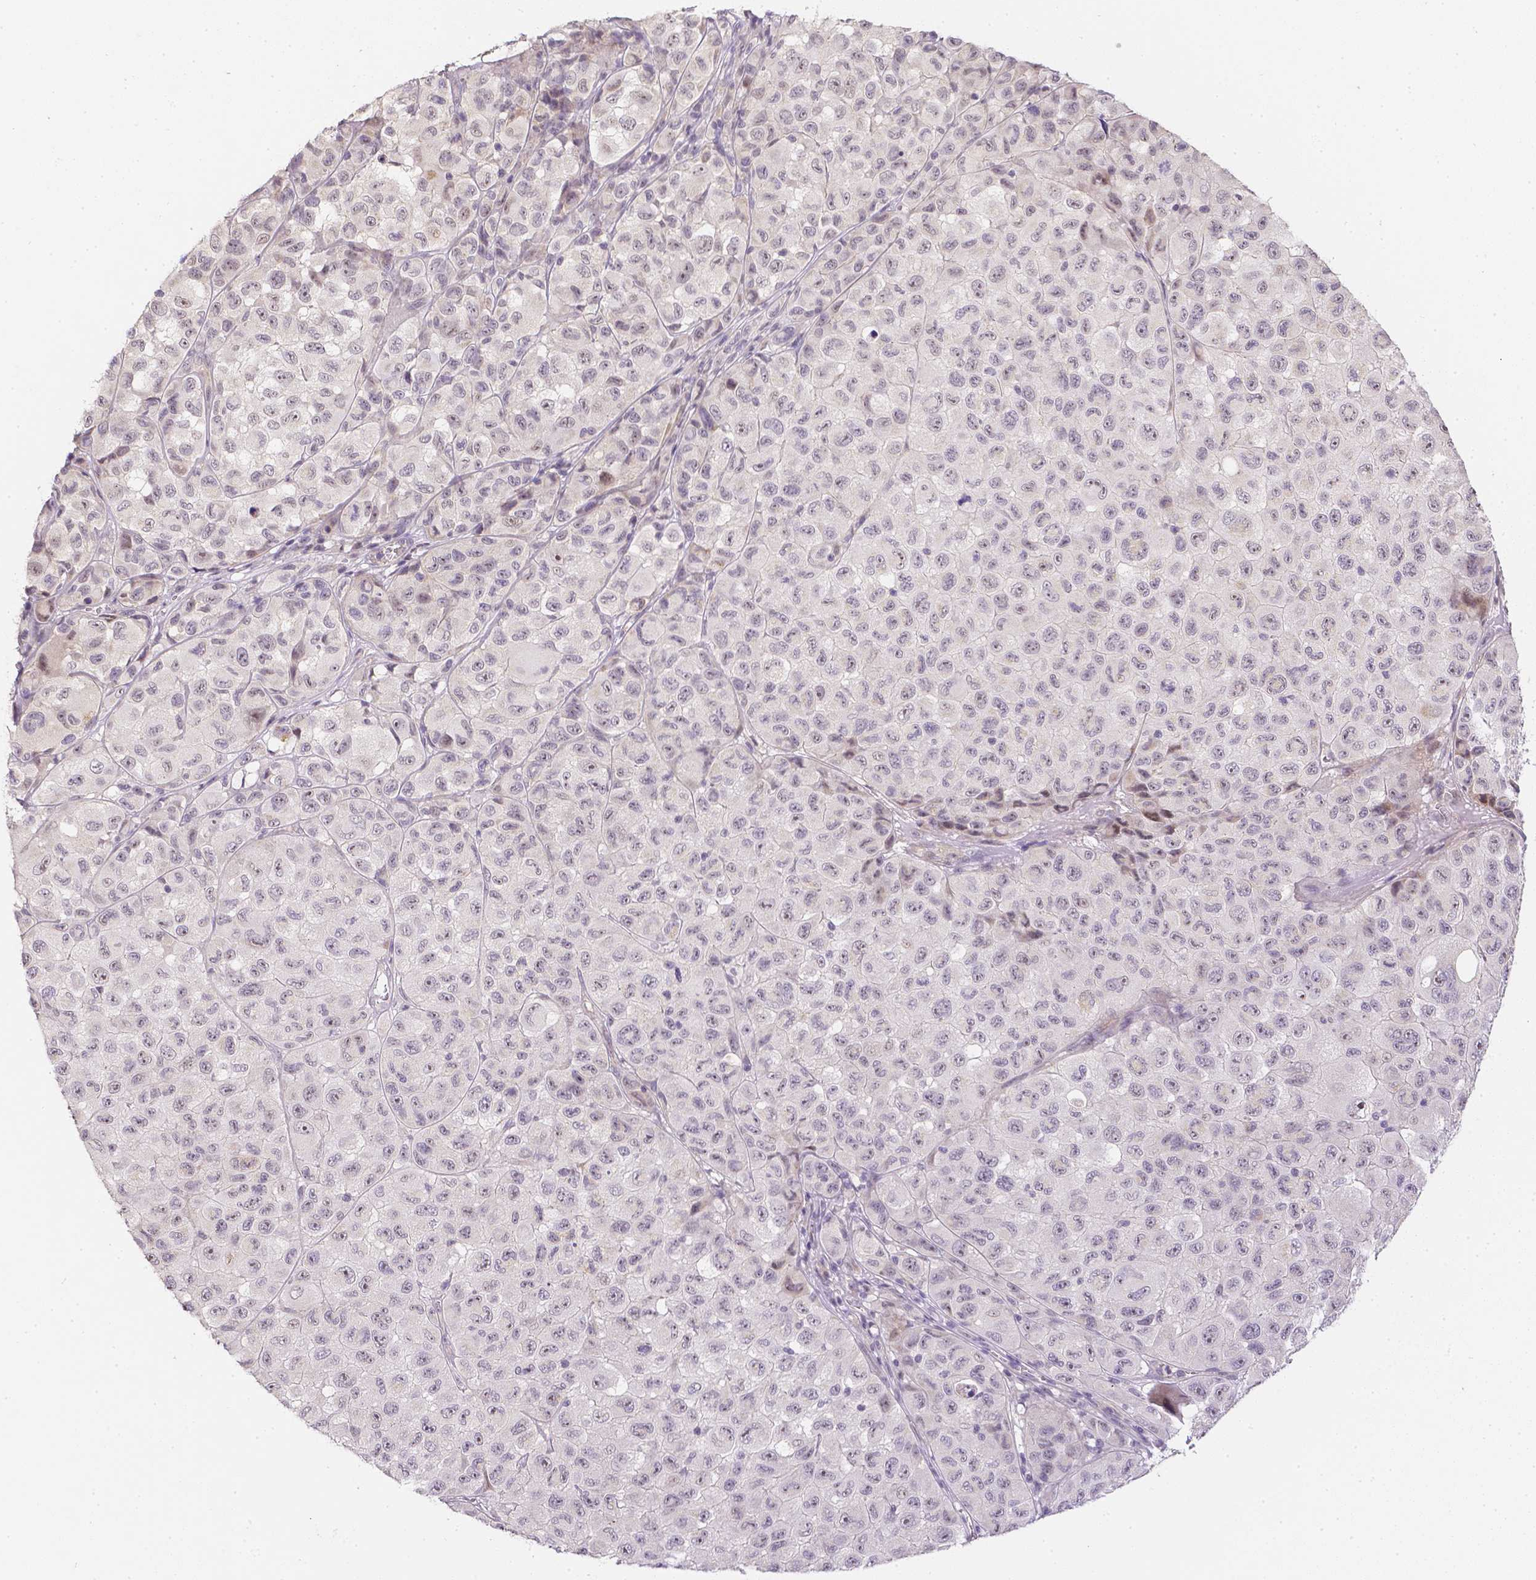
{"staining": {"intensity": "negative", "quantity": "none", "location": "none"}, "tissue": "melanoma", "cell_type": "Tumor cells", "image_type": "cancer", "snomed": [{"axis": "morphology", "description": "Malignant melanoma, NOS"}, {"axis": "topography", "description": "Skin"}], "caption": "High magnification brightfield microscopy of melanoma stained with DAB (3,3'-diaminobenzidine) (brown) and counterstained with hematoxylin (blue): tumor cells show no significant staining.", "gene": "ZNF280B", "patient": {"sex": "male", "age": 93}}